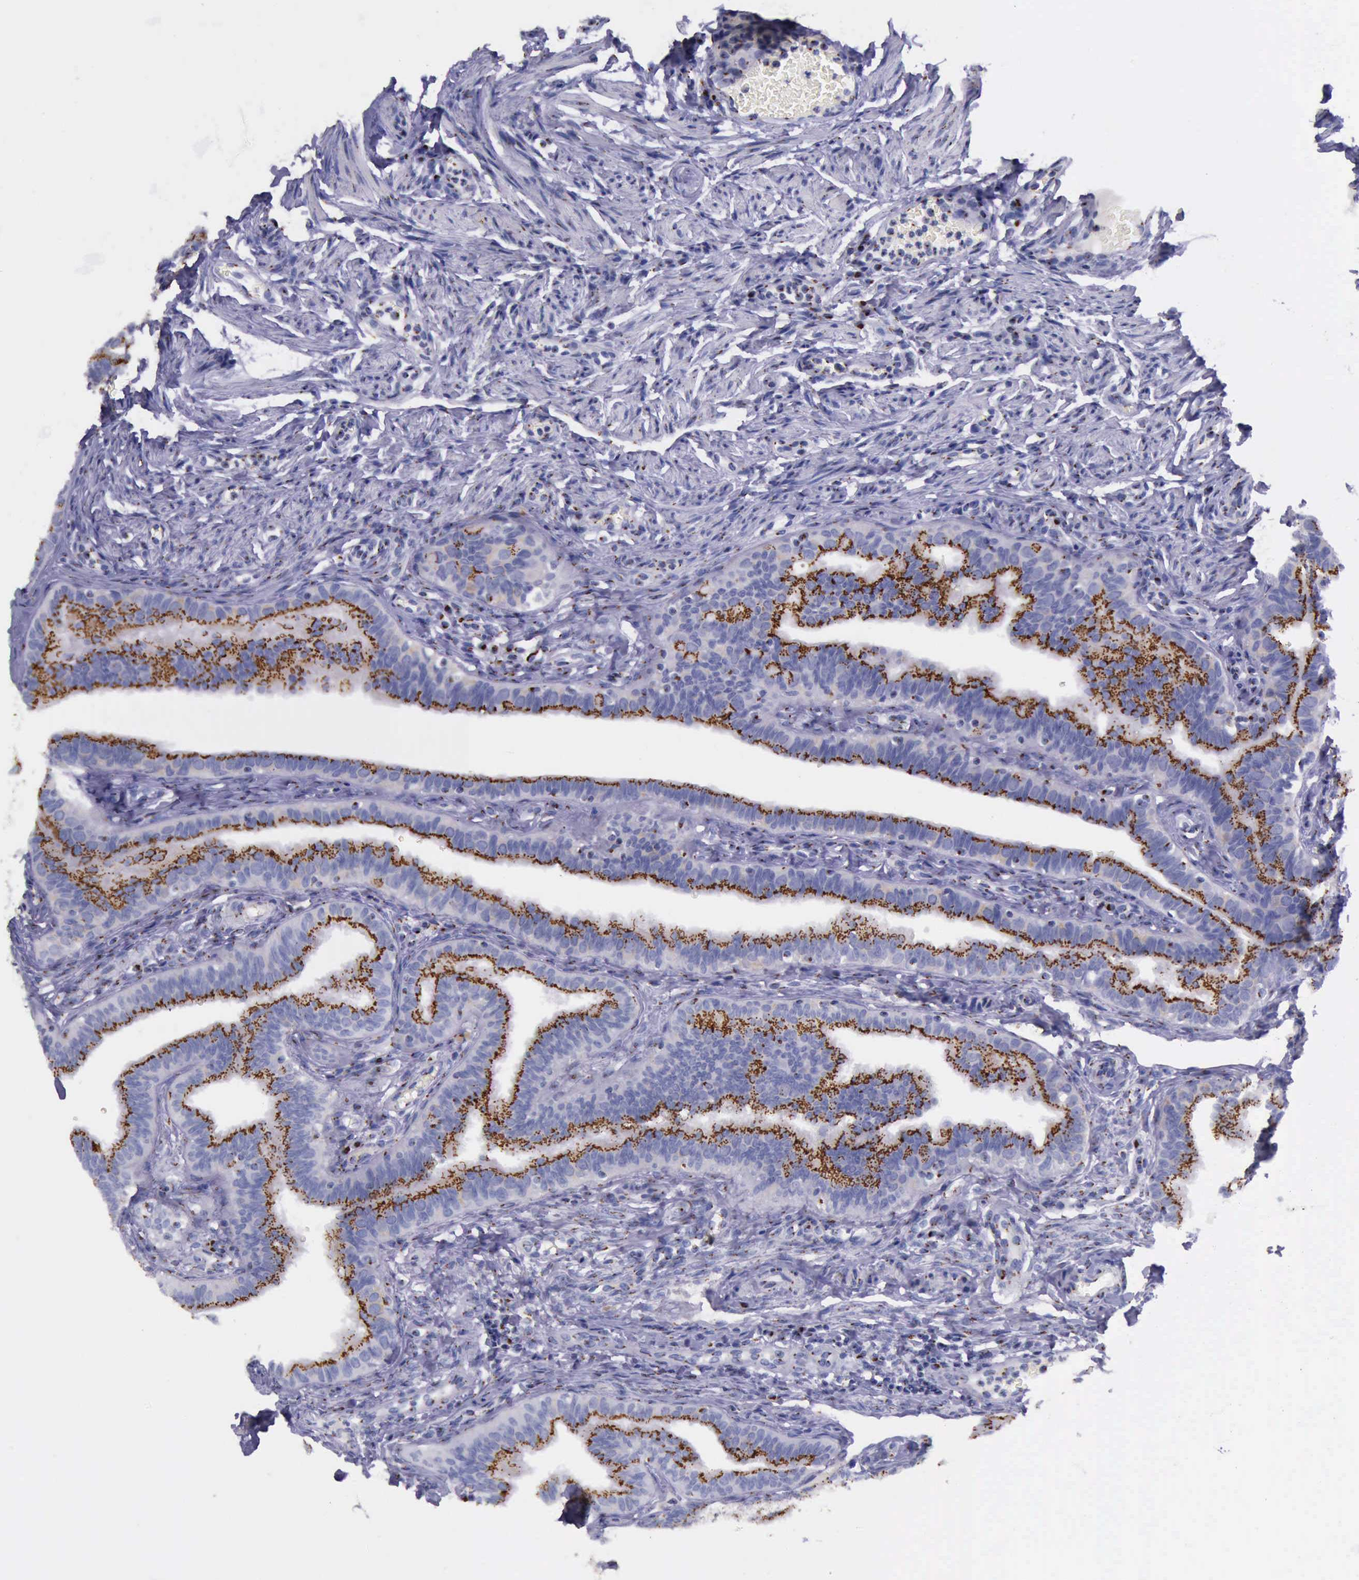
{"staining": {"intensity": "strong", "quantity": ">75%", "location": "cytoplasmic/membranous"}, "tissue": "fallopian tube", "cell_type": "Glandular cells", "image_type": "normal", "snomed": [{"axis": "morphology", "description": "Normal tissue, NOS"}, {"axis": "topography", "description": "Fallopian tube"}, {"axis": "topography", "description": "Ovary"}], "caption": "A brown stain labels strong cytoplasmic/membranous positivity of a protein in glandular cells of unremarkable human fallopian tube. (DAB IHC, brown staining for protein, blue staining for nuclei).", "gene": "GOLGA5", "patient": {"sex": "female", "age": 51}}